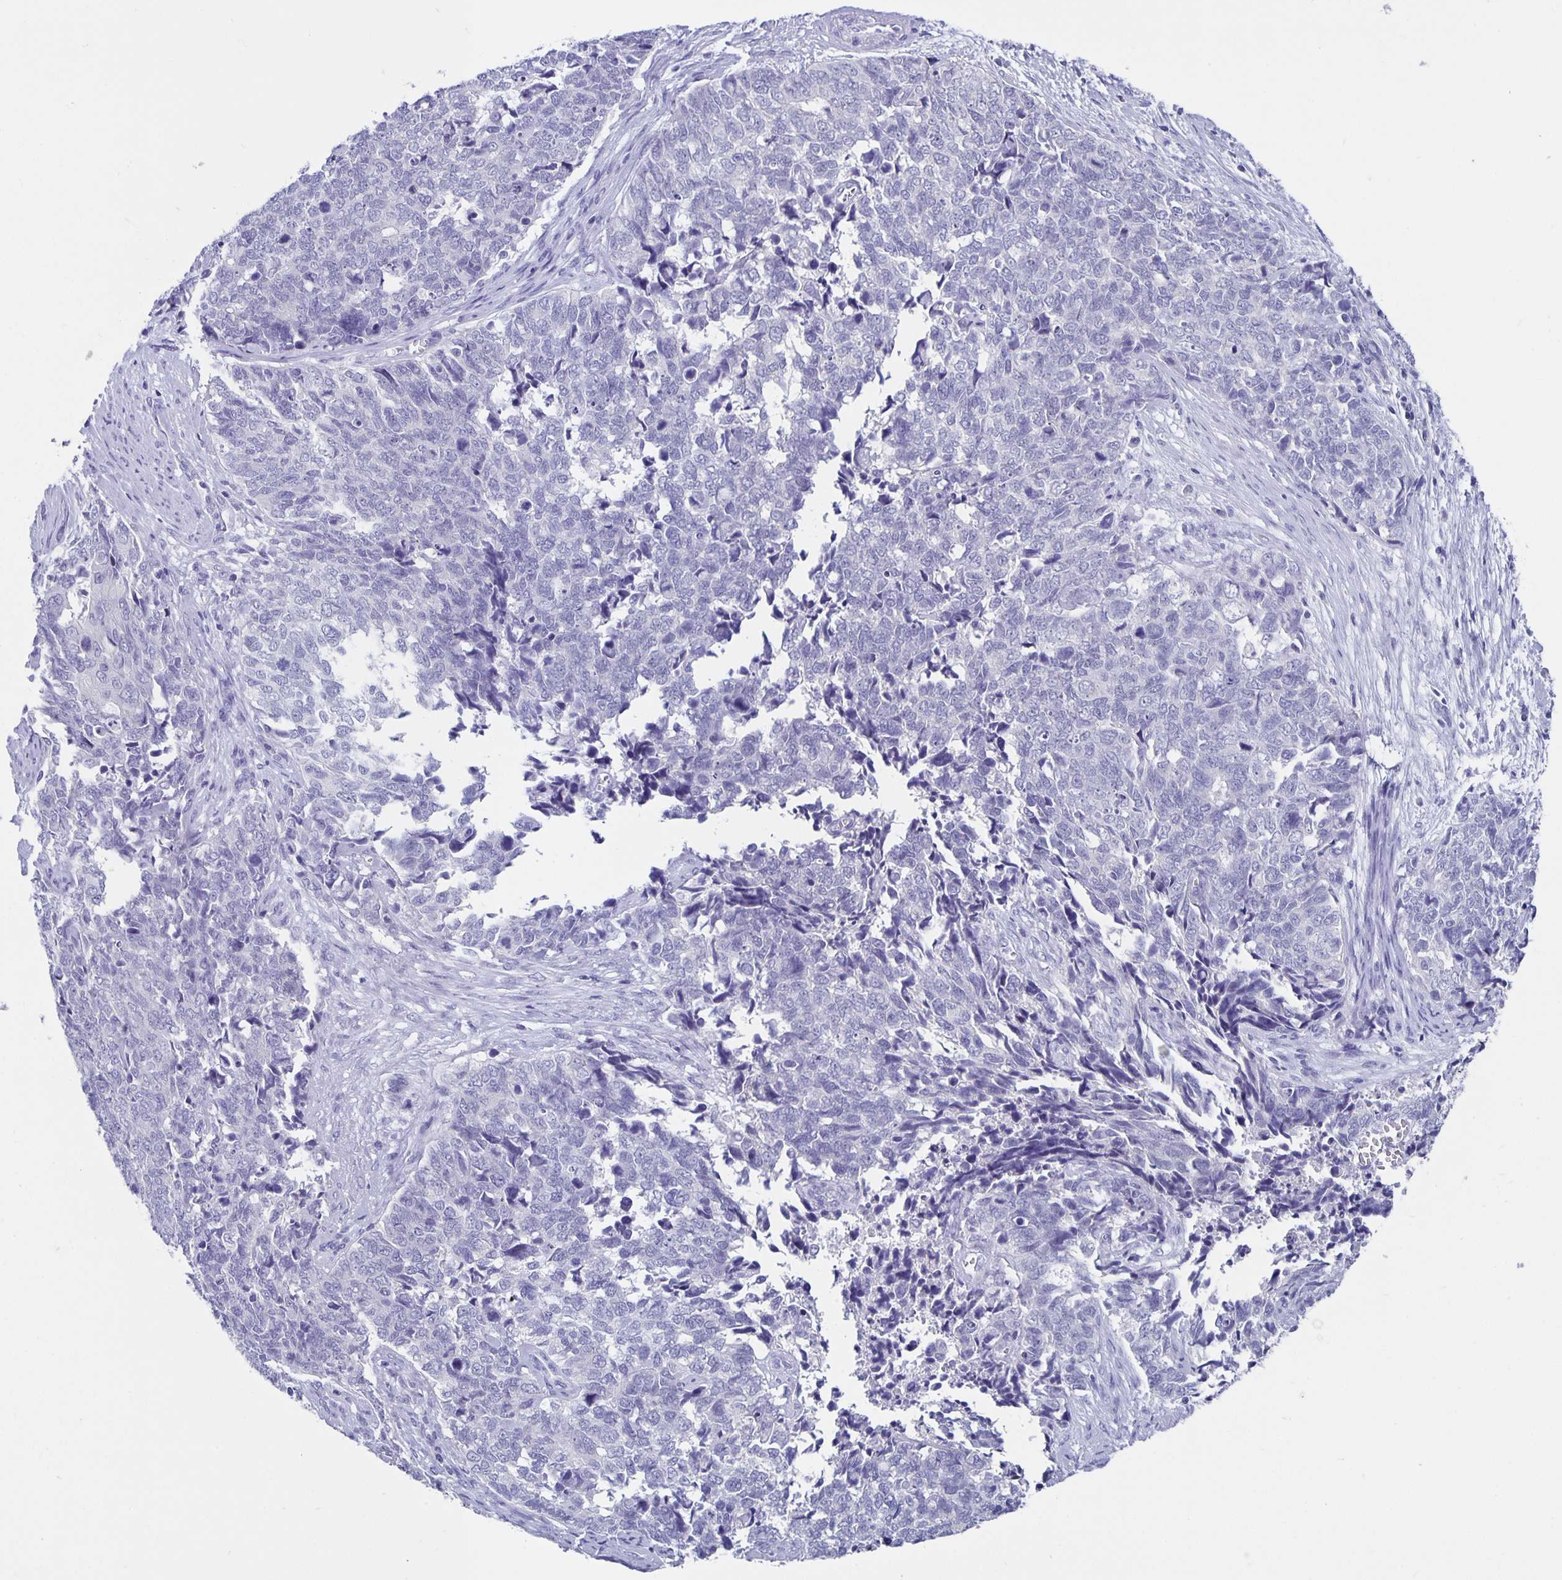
{"staining": {"intensity": "negative", "quantity": "none", "location": "none"}, "tissue": "cervical cancer", "cell_type": "Tumor cells", "image_type": "cancer", "snomed": [{"axis": "morphology", "description": "Adenocarcinoma, NOS"}, {"axis": "topography", "description": "Cervix"}], "caption": "The IHC photomicrograph has no significant expression in tumor cells of cervical cancer (adenocarcinoma) tissue. (IHC, brightfield microscopy, high magnification).", "gene": "ODF3B", "patient": {"sex": "female", "age": 63}}